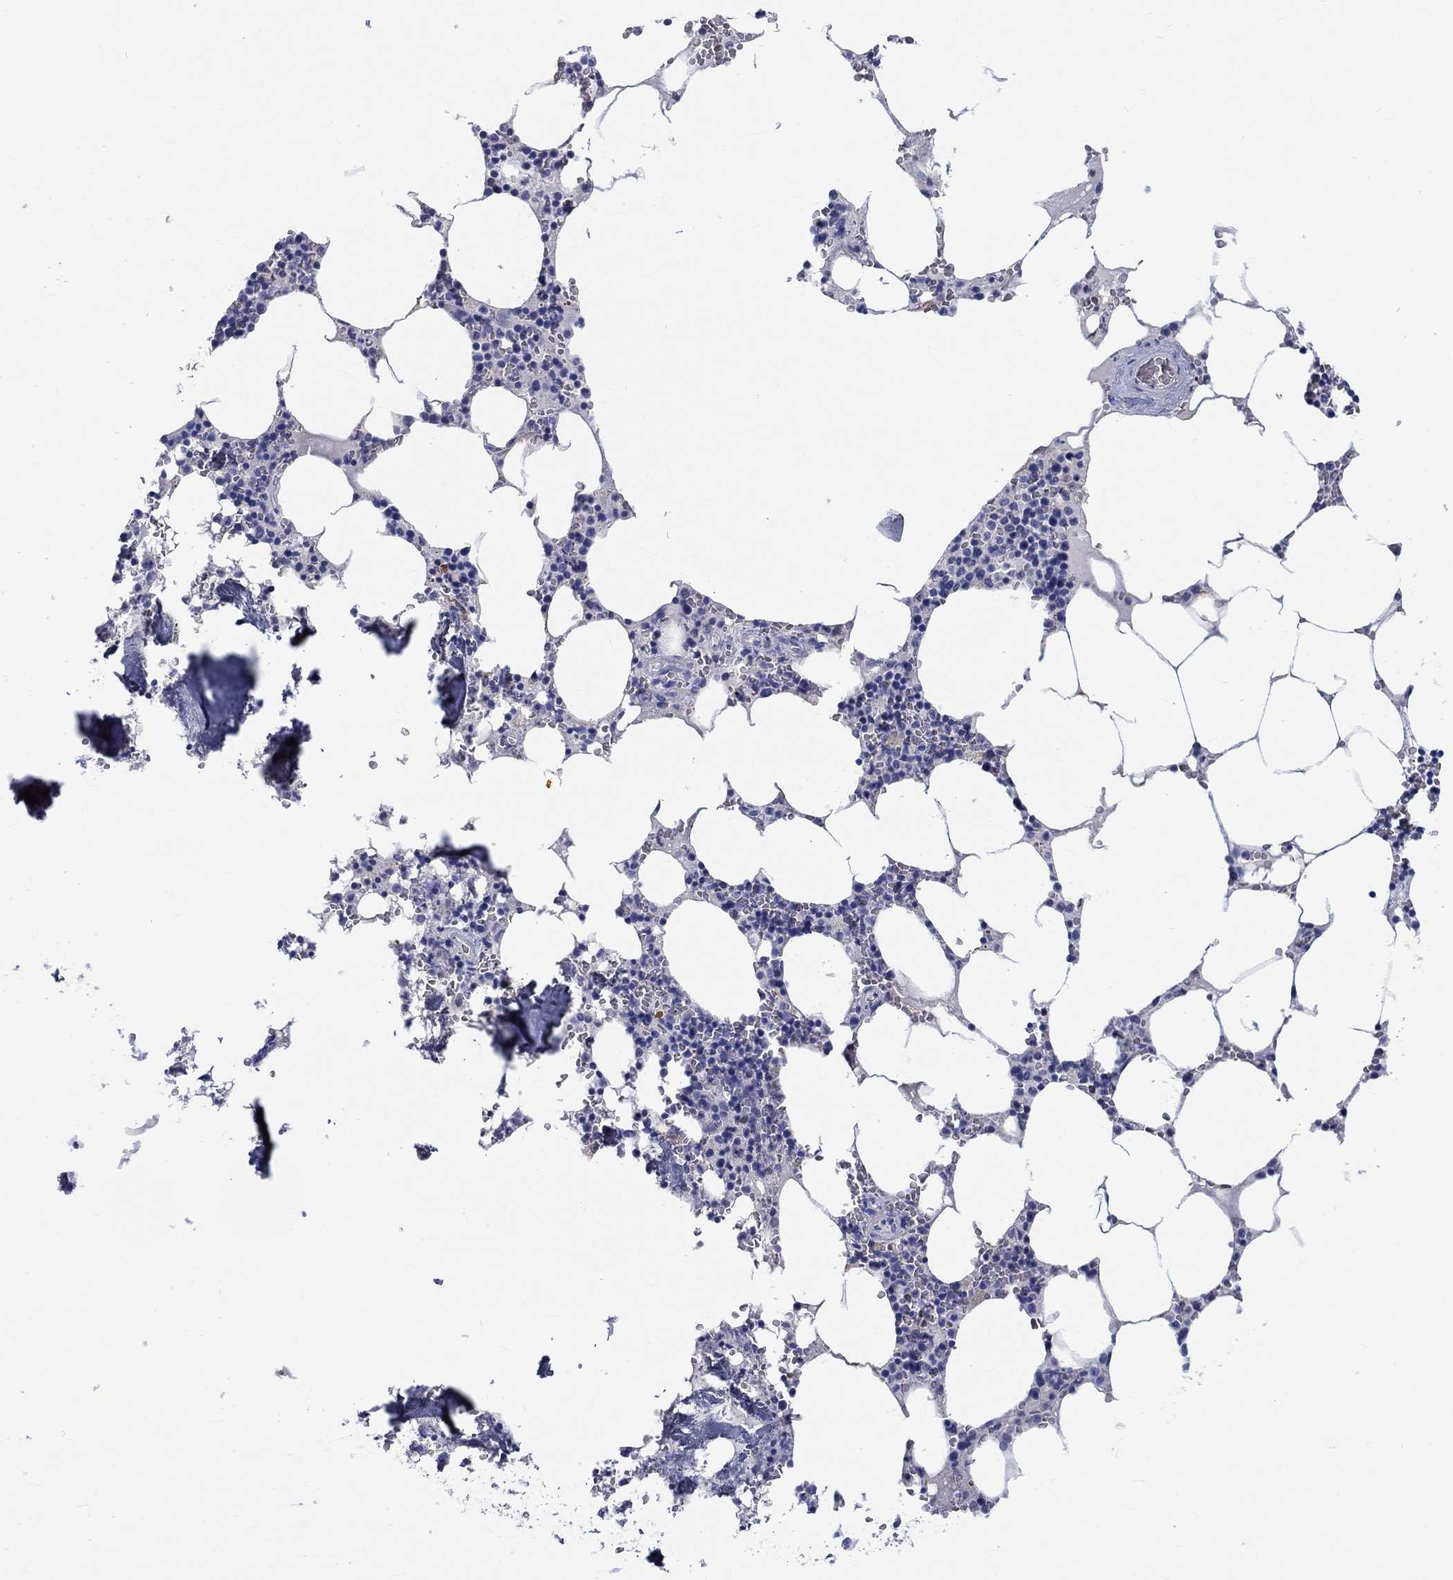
{"staining": {"intensity": "moderate", "quantity": "<25%", "location": "cytoplasmic/membranous"}, "tissue": "bone marrow", "cell_type": "Hematopoietic cells", "image_type": "normal", "snomed": [{"axis": "morphology", "description": "Normal tissue, NOS"}, {"axis": "topography", "description": "Bone marrow"}], "caption": "Immunohistochemical staining of benign bone marrow reveals low levels of moderate cytoplasmic/membranous expression in about <25% of hematopoietic cells. (Brightfield microscopy of DAB IHC at high magnification).", "gene": "LRRC4C", "patient": {"sex": "female", "age": 64}}